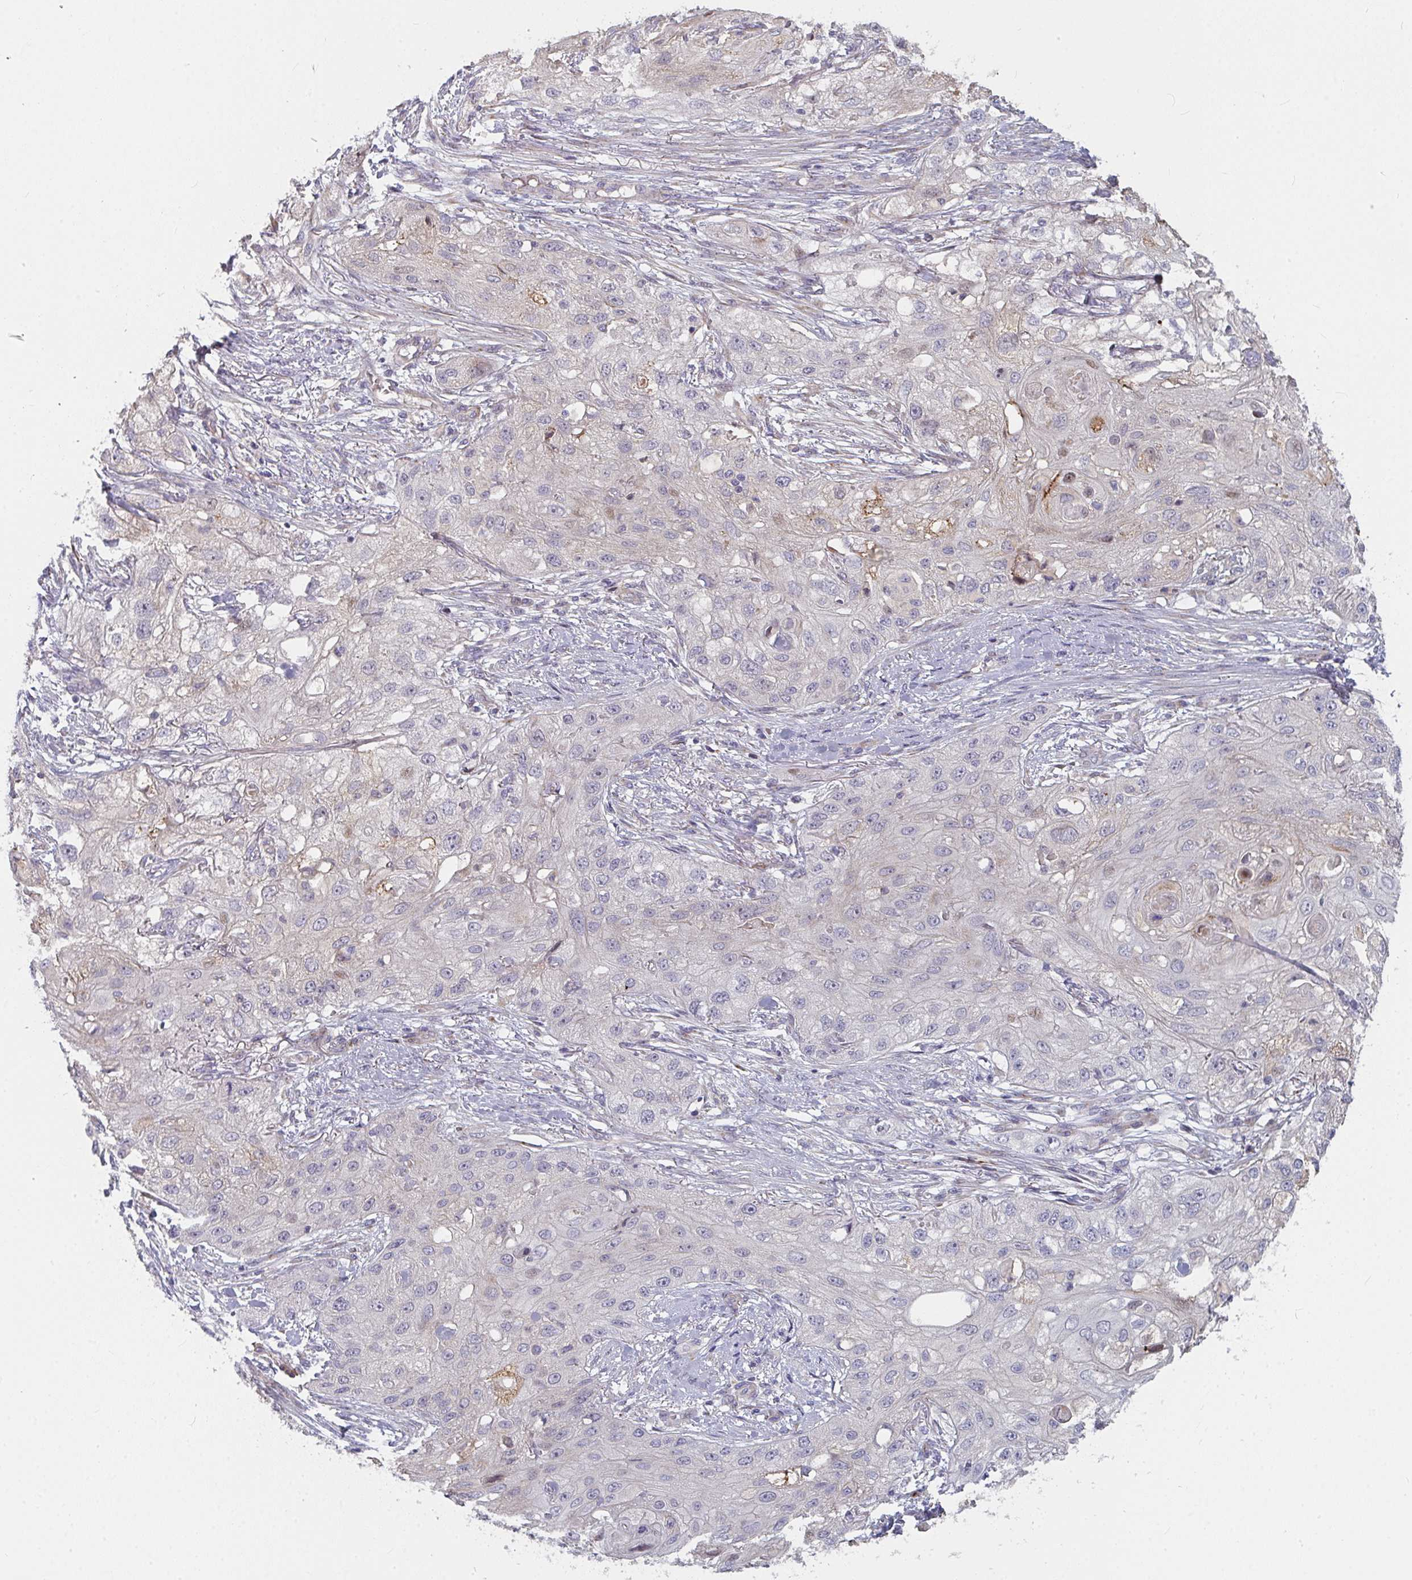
{"staining": {"intensity": "moderate", "quantity": "<25%", "location": "nuclear"}, "tissue": "skin cancer", "cell_type": "Tumor cells", "image_type": "cancer", "snomed": [{"axis": "morphology", "description": "Squamous cell carcinoma, NOS"}, {"axis": "topography", "description": "Skin"}, {"axis": "topography", "description": "Vulva"}], "caption": "The immunohistochemical stain shows moderate nuclear staining in tumor cells of squamous cell carcinoma (skin) tissue.", "gene": "RHEBL1", "patient": {"sex": "female", "age": 86}}